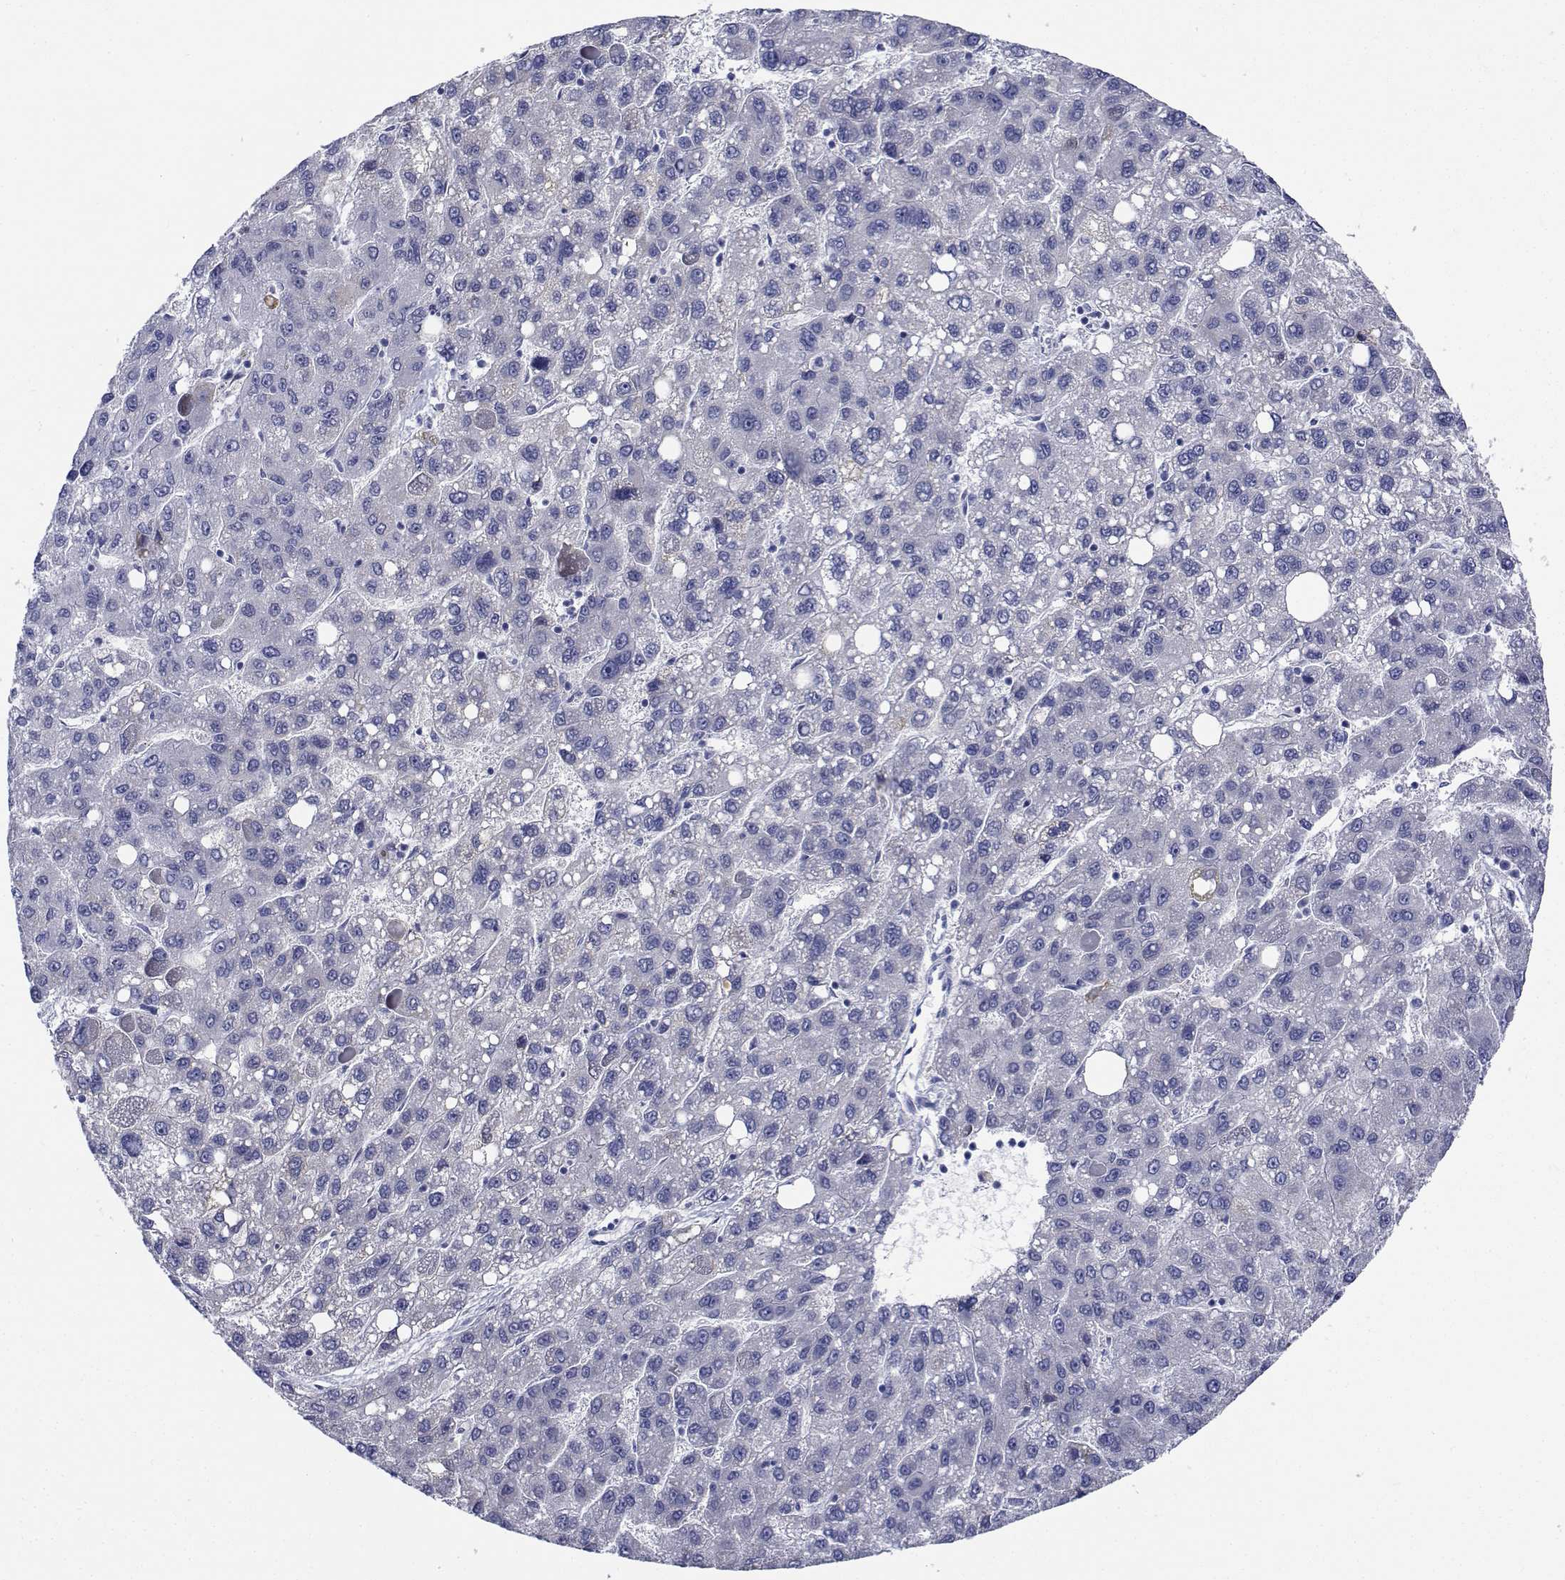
{"staining": {"intensity": "negative", "quantity": "none", "location": "none"}, "tissue": "liver cancer", "cell_type": "Tumor cells", "image_type": "cancer", "snomed": [{"axis": "morphology", "description": "Carcinoma, Hepatocellular, NOS"}, {"axis": "topography", "description": "Liver"}], "caption": "The image demonstrates no significant staining in tumor cells of liver cancer (hepatocellular carcinoma). The staining is performed using DAB (3,3'-diaminobenzidine) brown chromogen with nuclei counter-stained in using hematoxylin.", "gene": "CDHR3", "patient": {"sex": "female", "age": 82}}